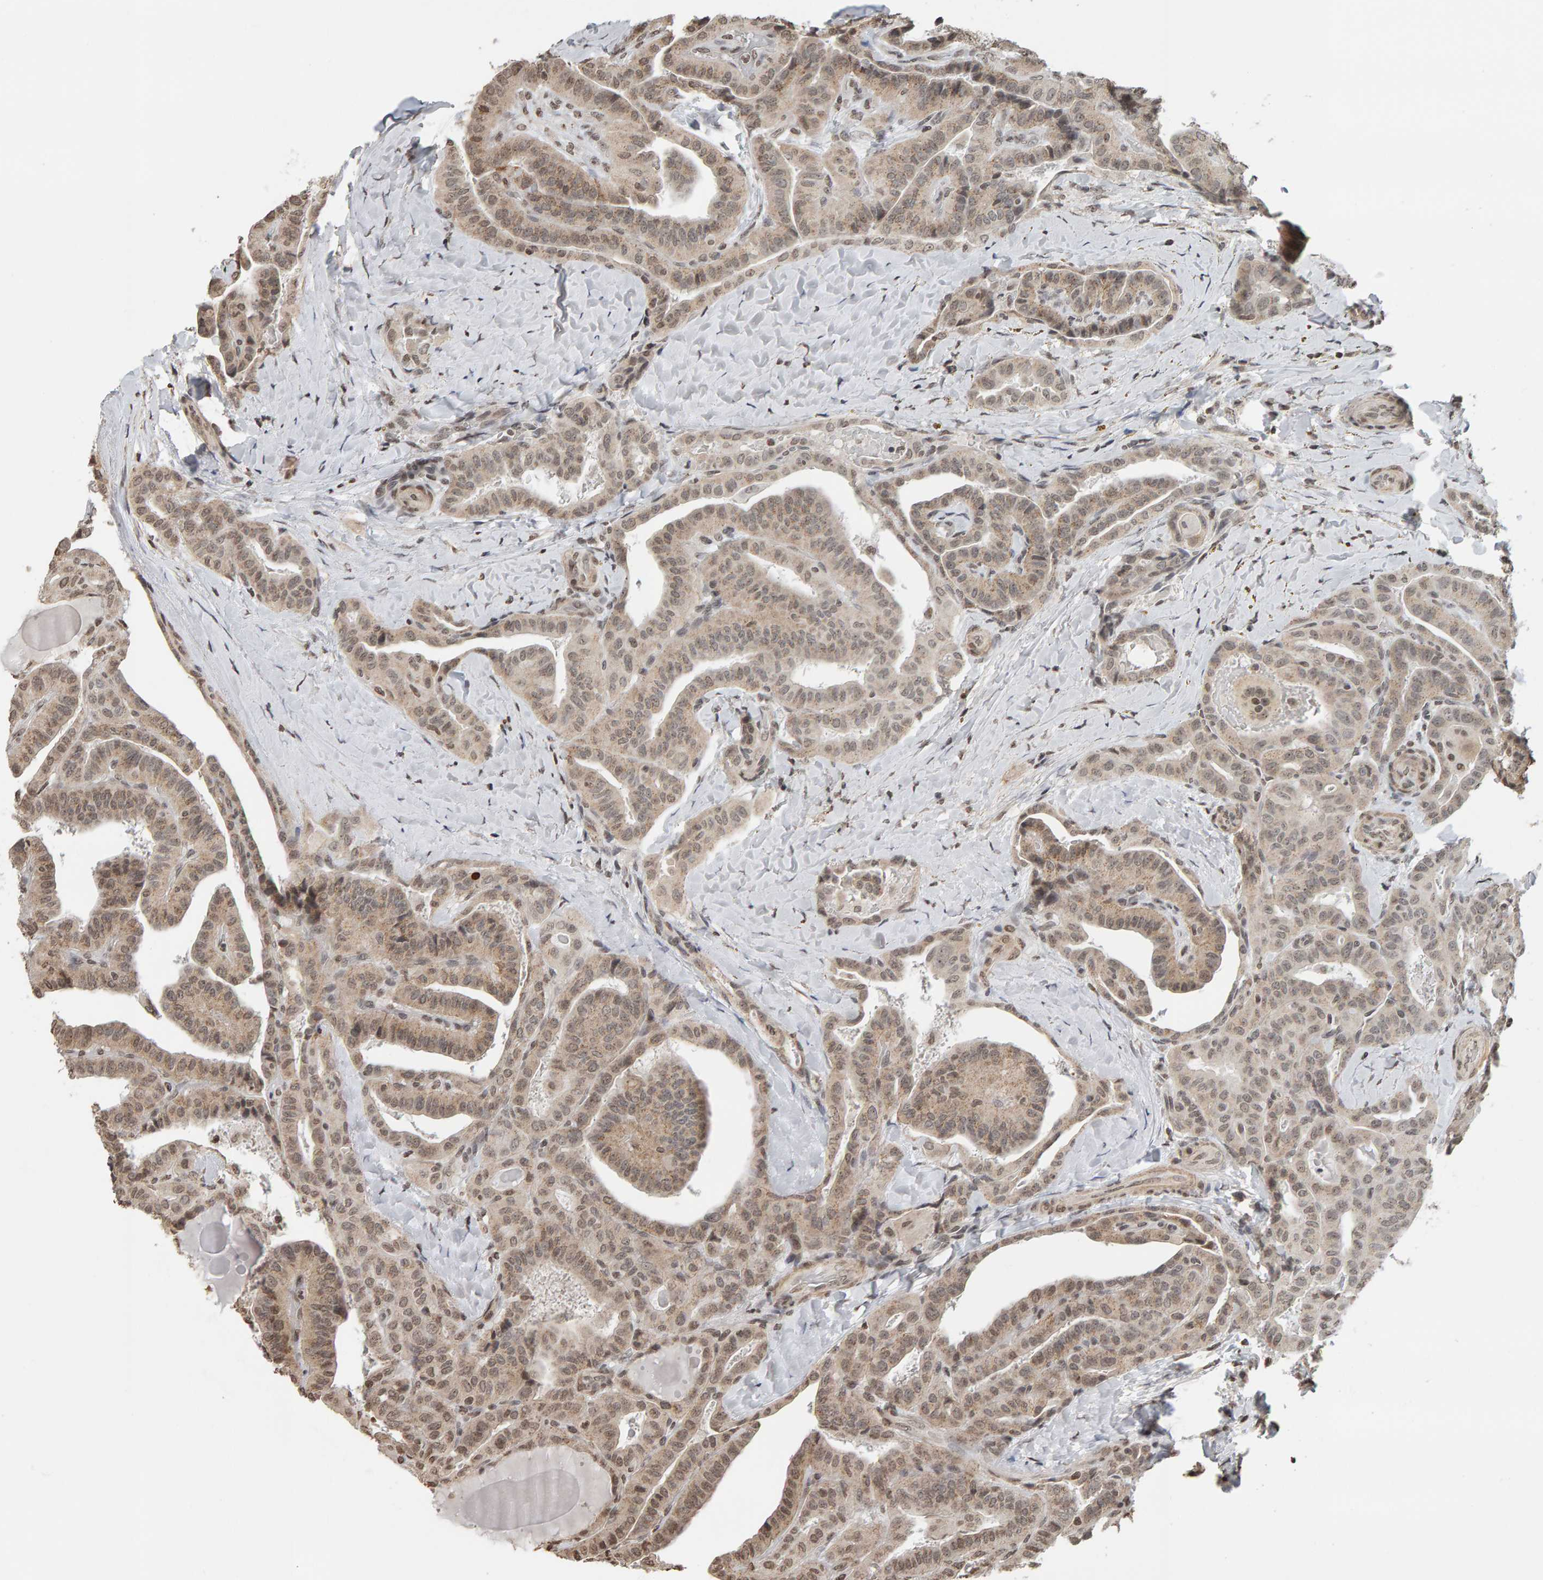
{"staining": {"intensity": "moderate", "quantity": ">75%", "location": "cytoplasmic/membranous"}, "tissue": "thyroid cancer", "cell_type": "Tumor cells", "image_type": "cancer", "snomed": [{"axis": "morphology", "description": "Papillary adenocarcinoma, NOS"}, {"axis": "topography", "description": "Thyroid gland"}], "caption": "A micrograph showing moderate cytoplasmic/membranous positivity in about >75% of tumor cells in thyroid papillary adenocarcinoma, as visualized by brown immunohistochemical staining.", "gene": "AFF4", "patient": {"sex": "male", "age": 77}}